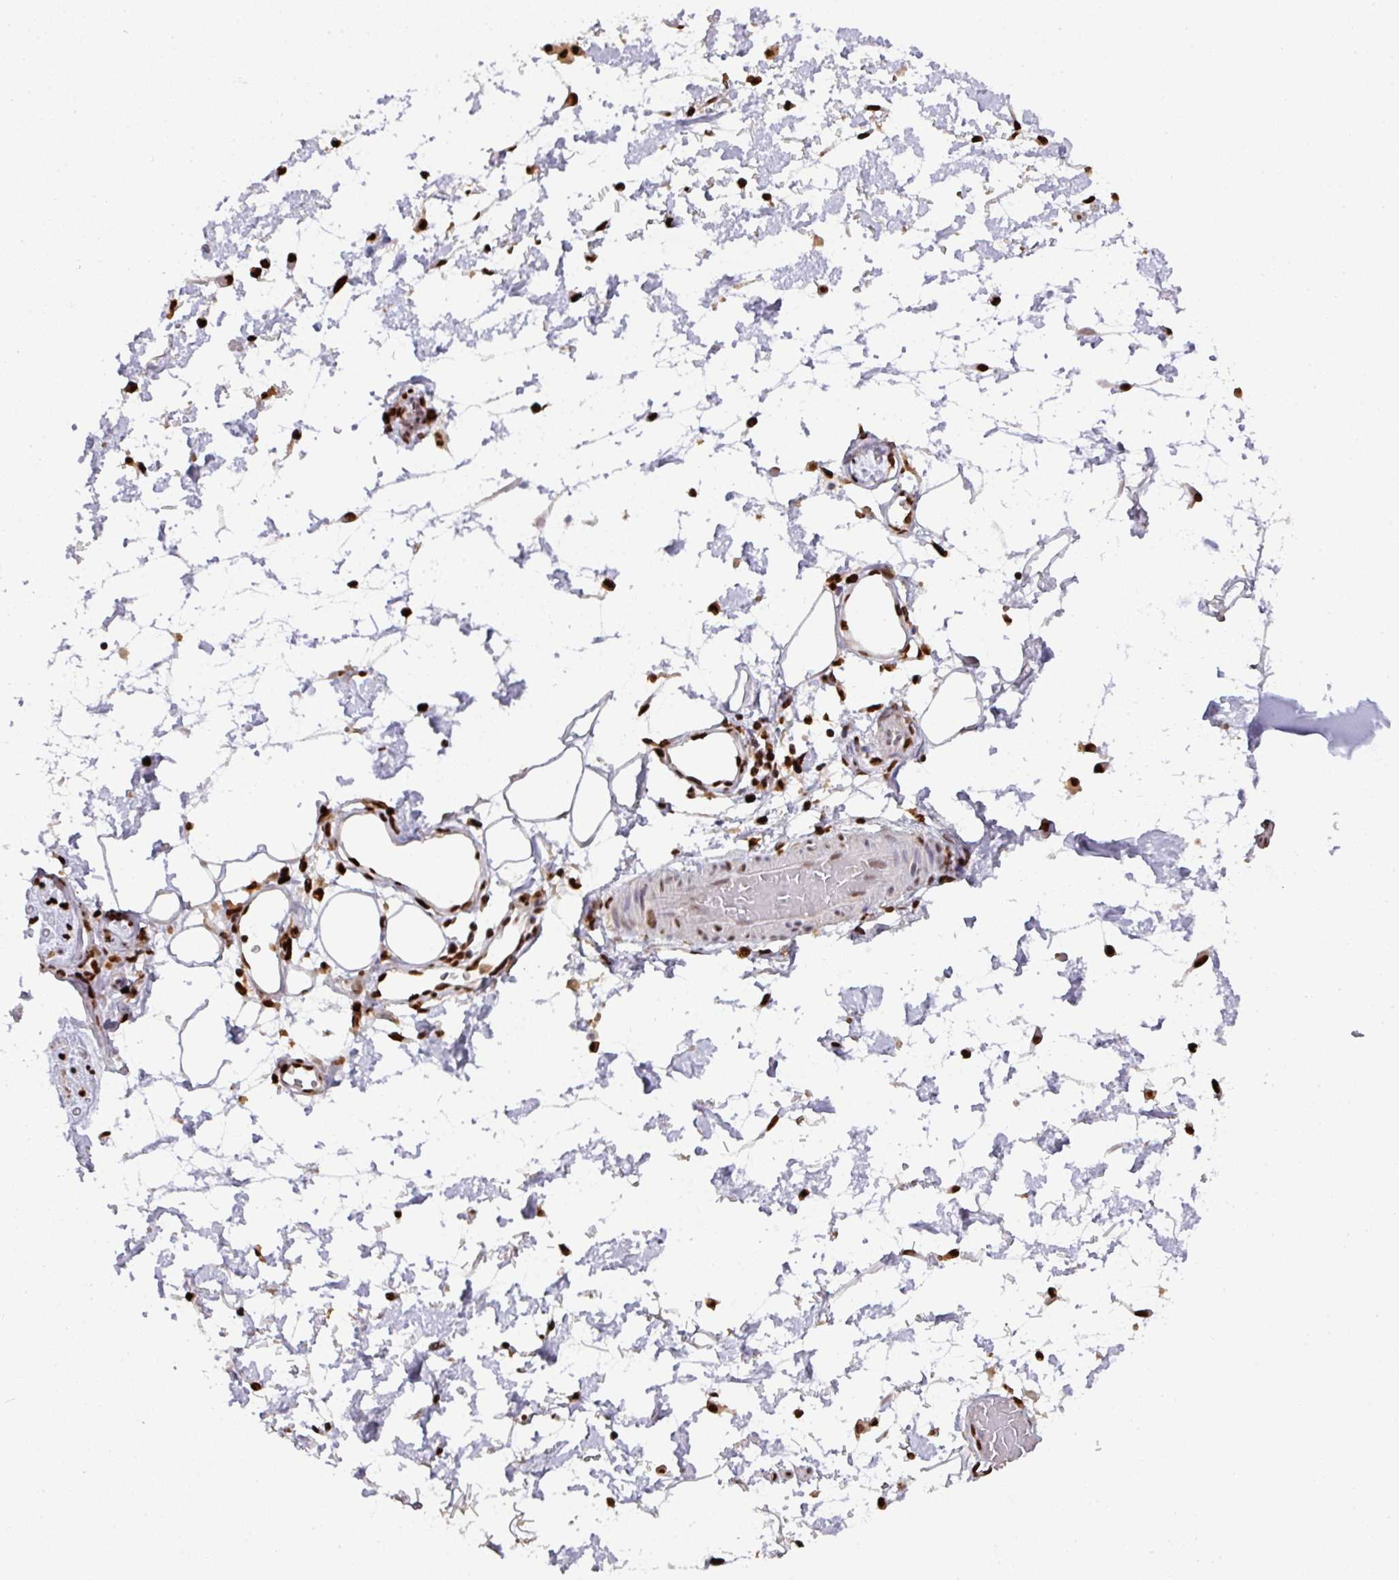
{"staining": {"intensity": "negative", "quantity": "none", "location": "none"}, "tissue": "adipose tissue", "cell_type": "Adipocytes", "image_type": "normal", "snomed": [{"axis": "morphology", "description": "Normal tissue, NOS"}, {"axis": "topography", "description": "Vulva"}, {"axis": "topography", "description": "Peripheral nerve tissue"}], "caption": "An image of human adipose tissue is negative for staining in adipocytes. (Stains: DAB immunohistochemistry (IHC) with hematoxylin counter stain, Microscopy: brightfield microscopy at high magnification).", "gene": "SAMHD1", "patient": {"sex": "female", "age": 68}}